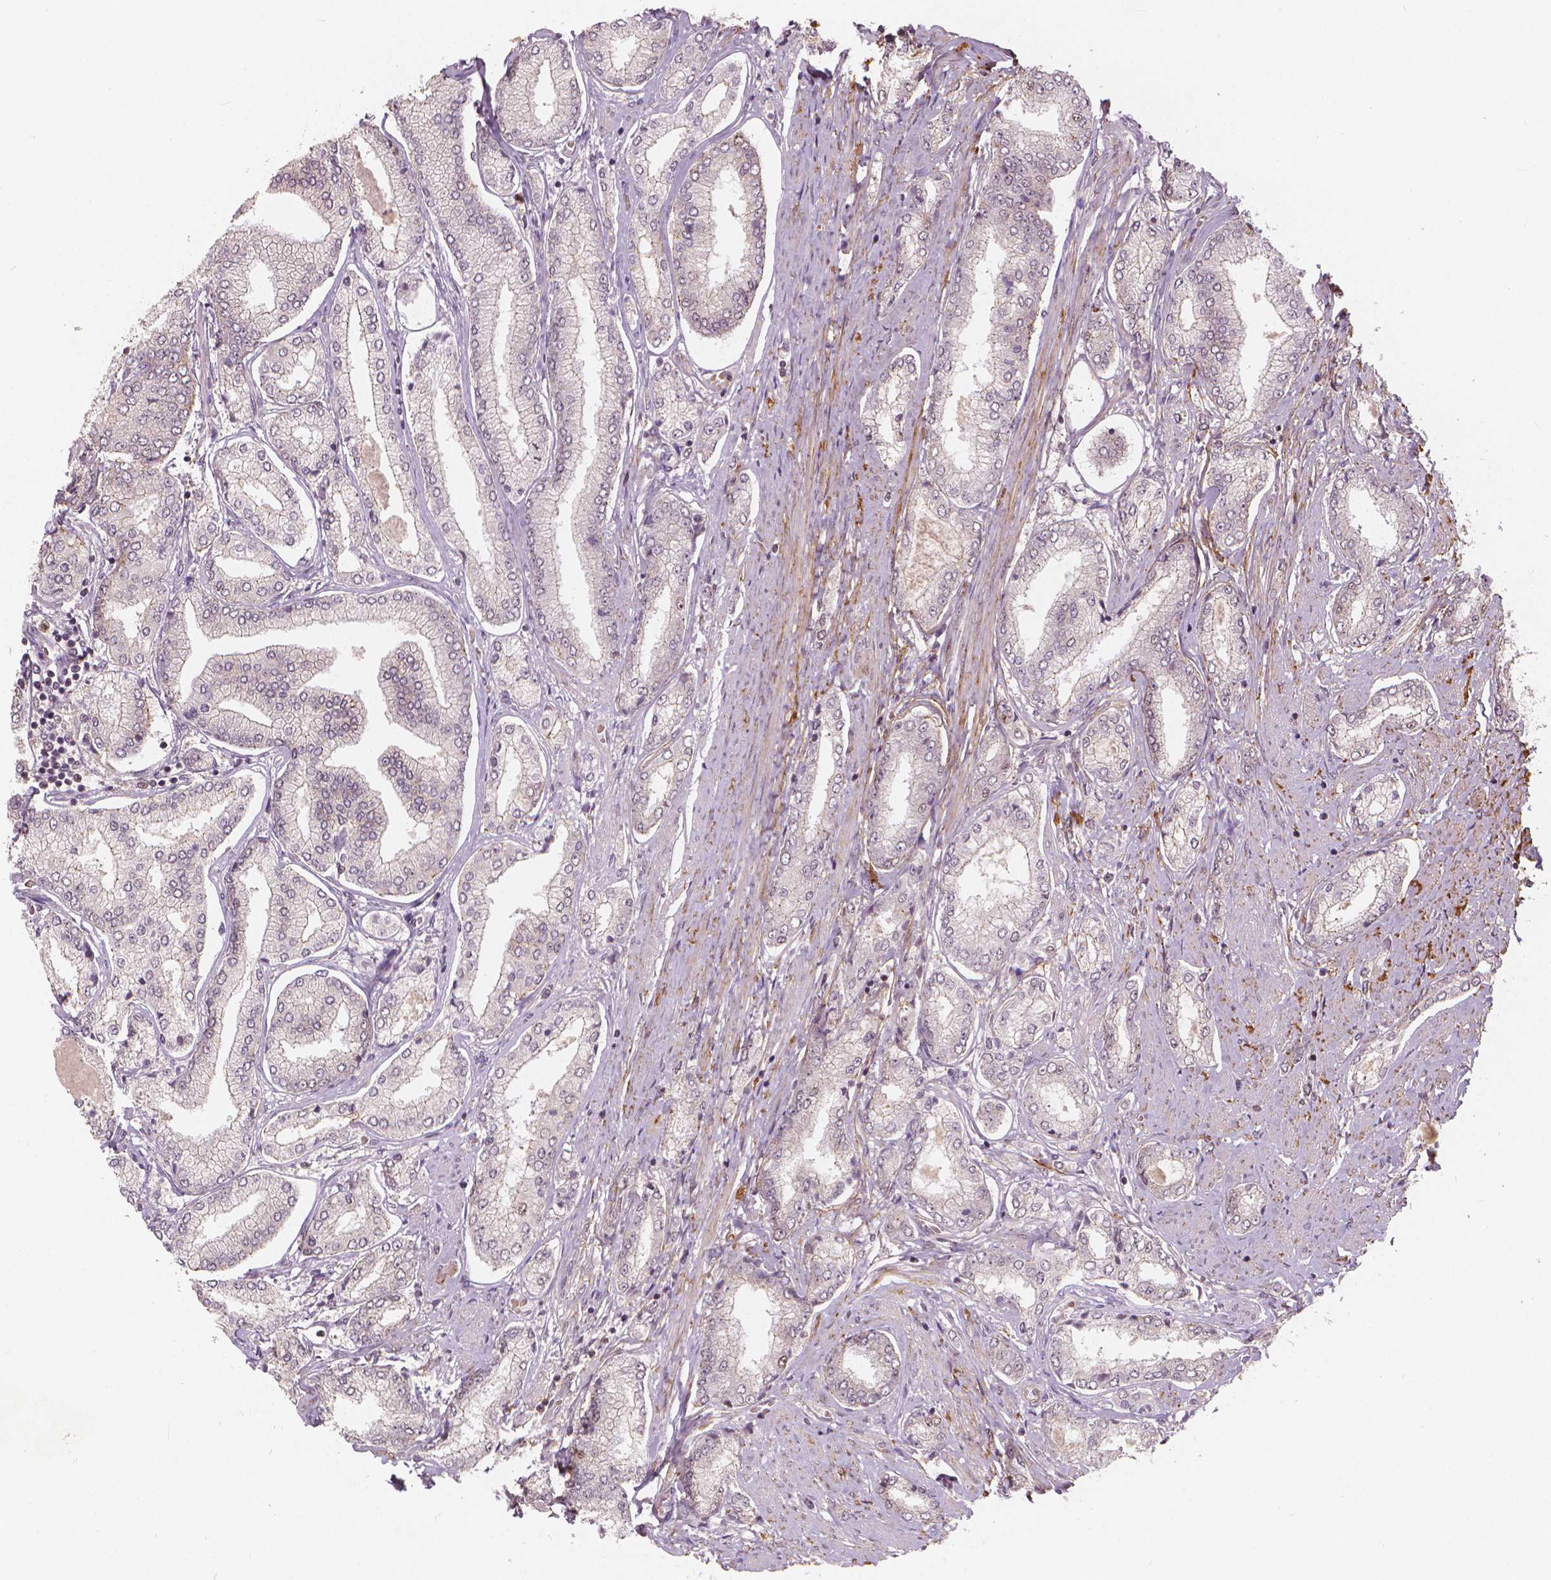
{"staining": {"intensity": "negative", "quantity": "none", "location": "none"}, "tissue": "prostate cancer", "cell_type": "Tumor cells", "image_type": "cancer", "snomed": [{"axis": "morphology", "description": "Adenocarcinoma, NOS"}, {"axis": "topography", "description": "Prostate"}], "caption": "Tumor cells are negative for brown protein staining in prostate adenocarcinoma.", "gene": "NSD2", "patient": {"sex": "male", "age": 63}}